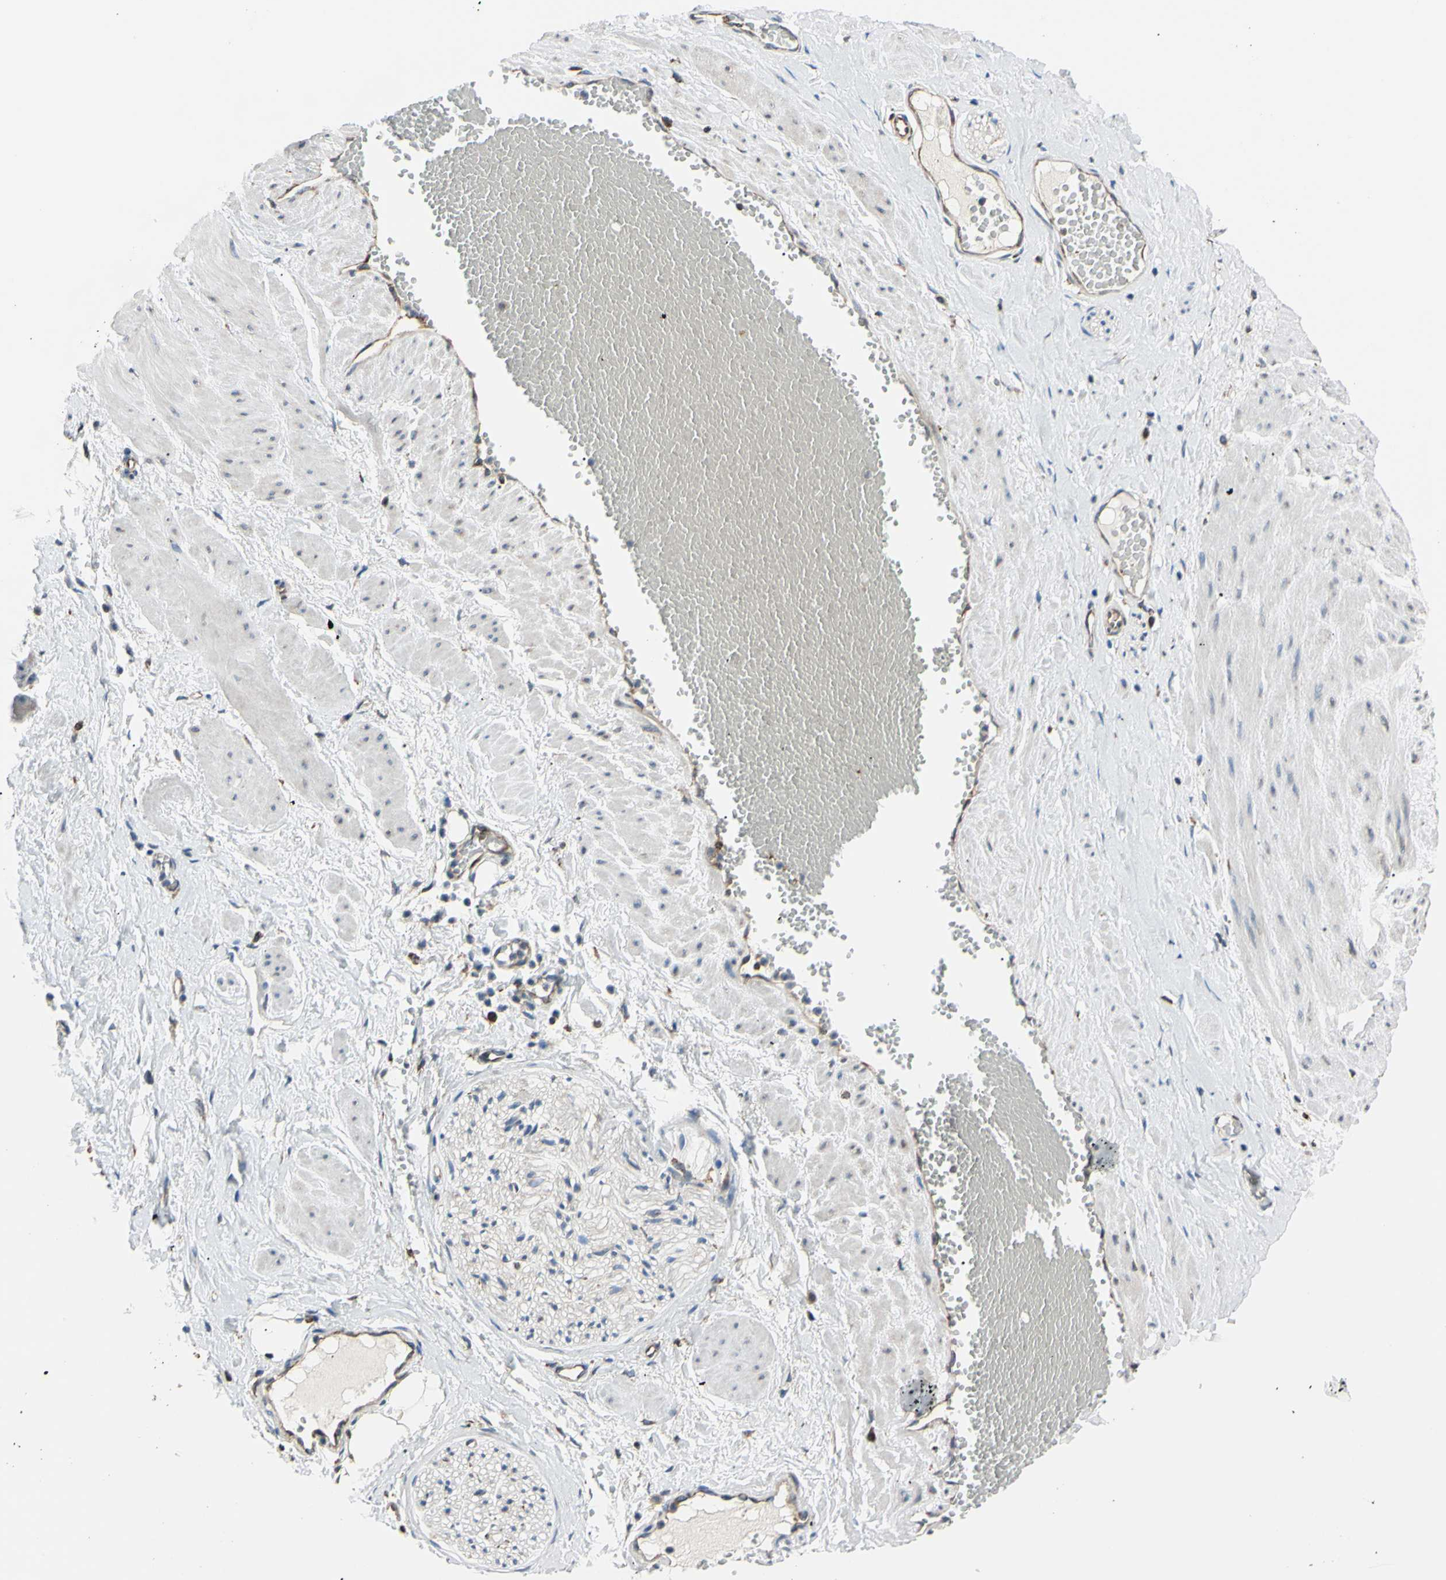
{"staining": {"intensity": "negative", "quantity": "none", "location": "none"}, "tissue": "adipose tissue", "cell_type": "Adipocytes", "image_type": "normal", "snomed": [{"axis": "morphology", "description": "Normal tissue, NOS"}, {"axis": "topography", "description": "Soft tissue"}, {"axis": "topography", "description": "Vascular tissue"}], "caption": "The immunohistochemistry photomicrograph has no significant positivity in adipocytes of adipose tissue.", "gene": "BMF", "patient": {"sex": "female", "age": 35}}